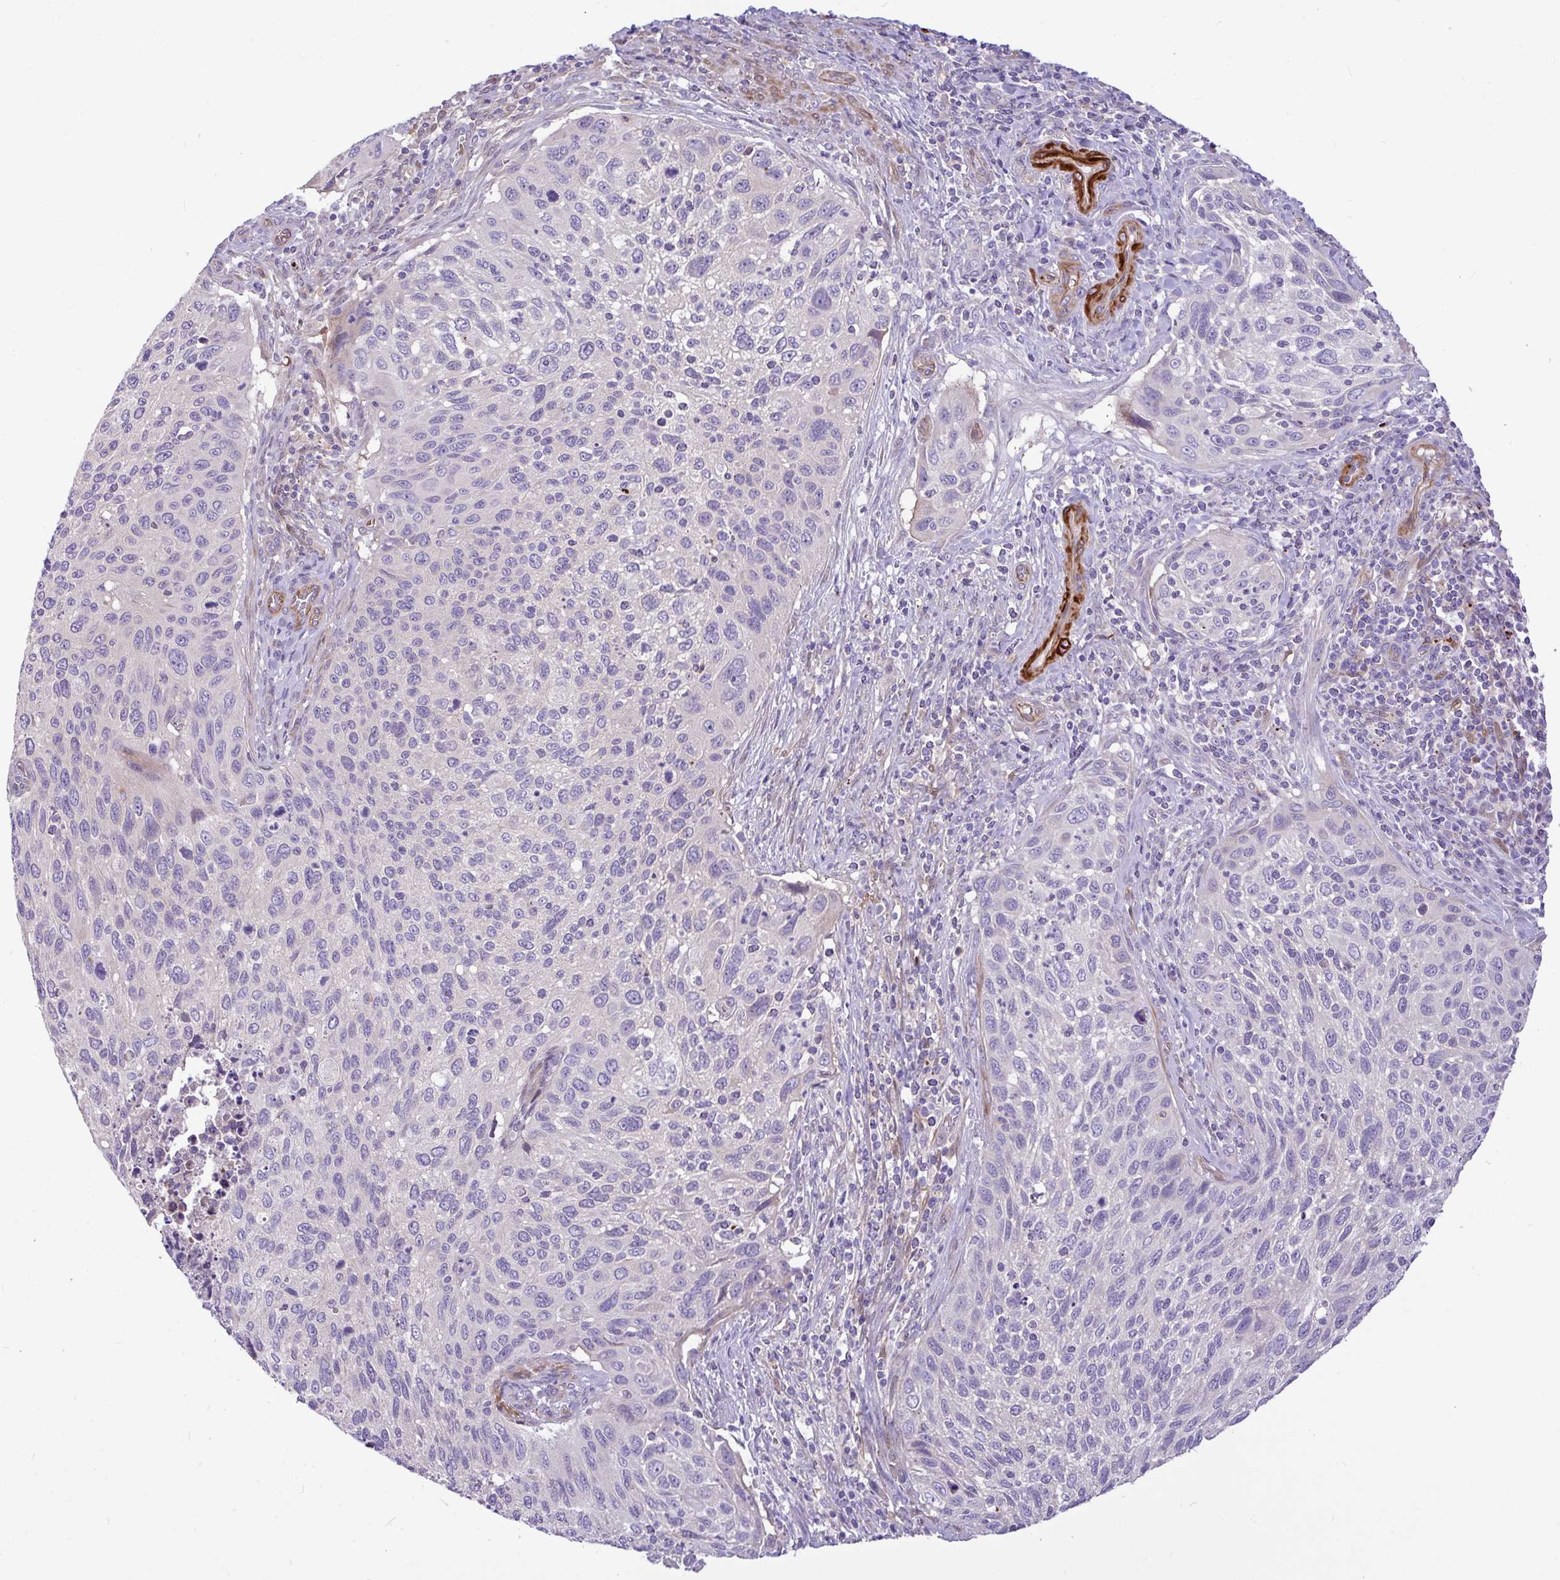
{"staining": {"intensity": "negative", "quantity": "none", "location": "none"}, "tissue": "cervical cancer", "cell_type": "Tumor cells", "image_type": "cancer", "snomed": [{"axis": "morphology", "description": "Squamous cell carcinoma, NOS"}, {"axis": "topography", "description": "Cervix"}], "caption": "Squamous cell carcinoma (cervical) stained for a protein using immunohistochemistry demonstrates no staining tumor cells.", "gene": "MOCS1", "patient": {"sex": "female", "age": 70}}